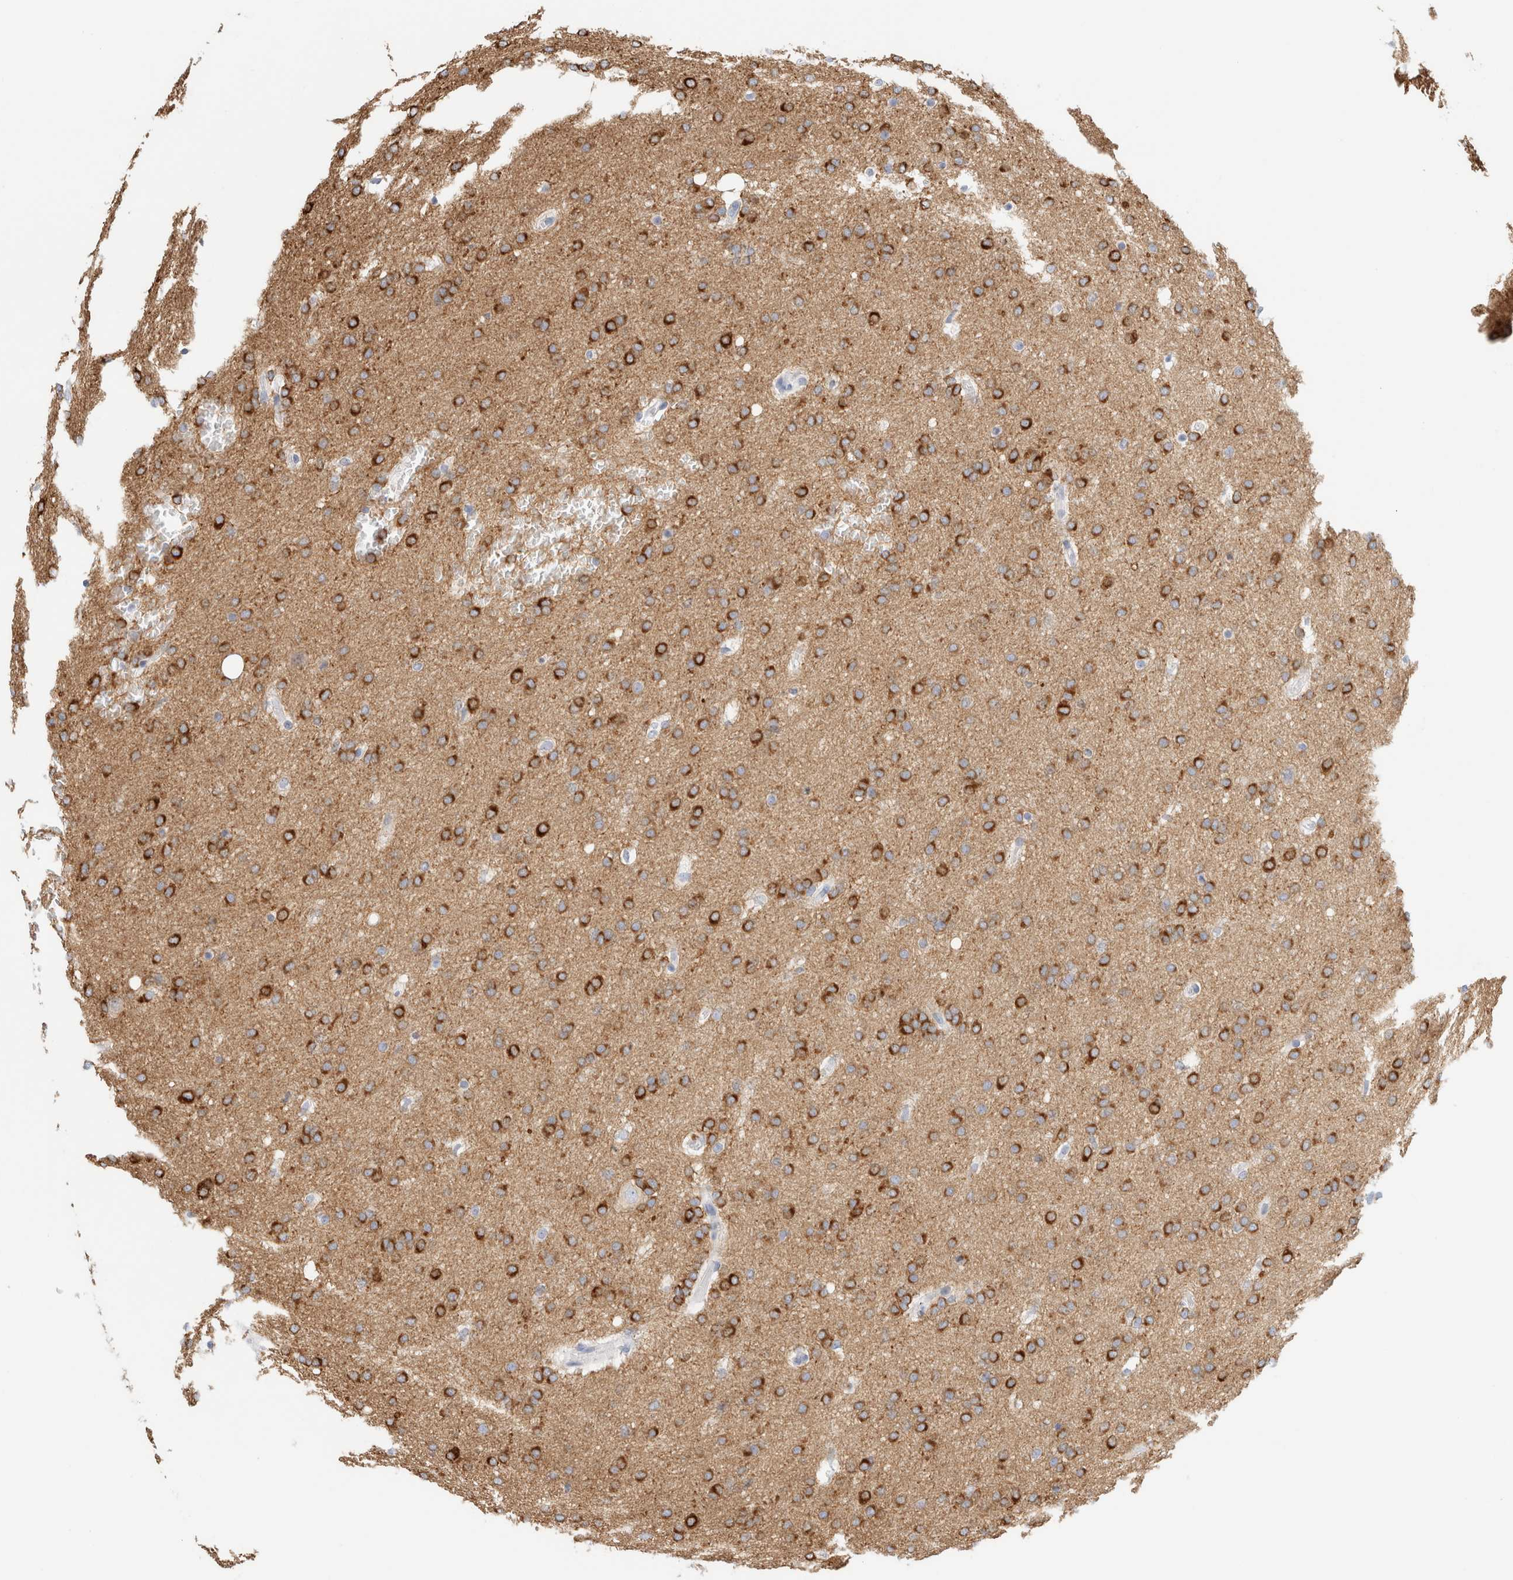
{"staining": {"intensity": "strong", "quantity": ">75%", "location": "cytoplasmic/membranous"}, "tissue": "glioma", "cell_type": "Tumor cells", "image_type": "cancer", "snomed": [{"axis": "morphology", "description": "Glioma, malignant, Low grade"}, {"axis": "topography", "description": "Brain"}], "caption": "Strong cytoplasmic/membranous protein staining is appreciated in about >75% of tumor cells in malignant glioma (low-grade). (brown staining indicates protein expression, while blue staining denotes nuclei).", "gene": "RTN4", "patient": {"sex": "female", "age": 37}}